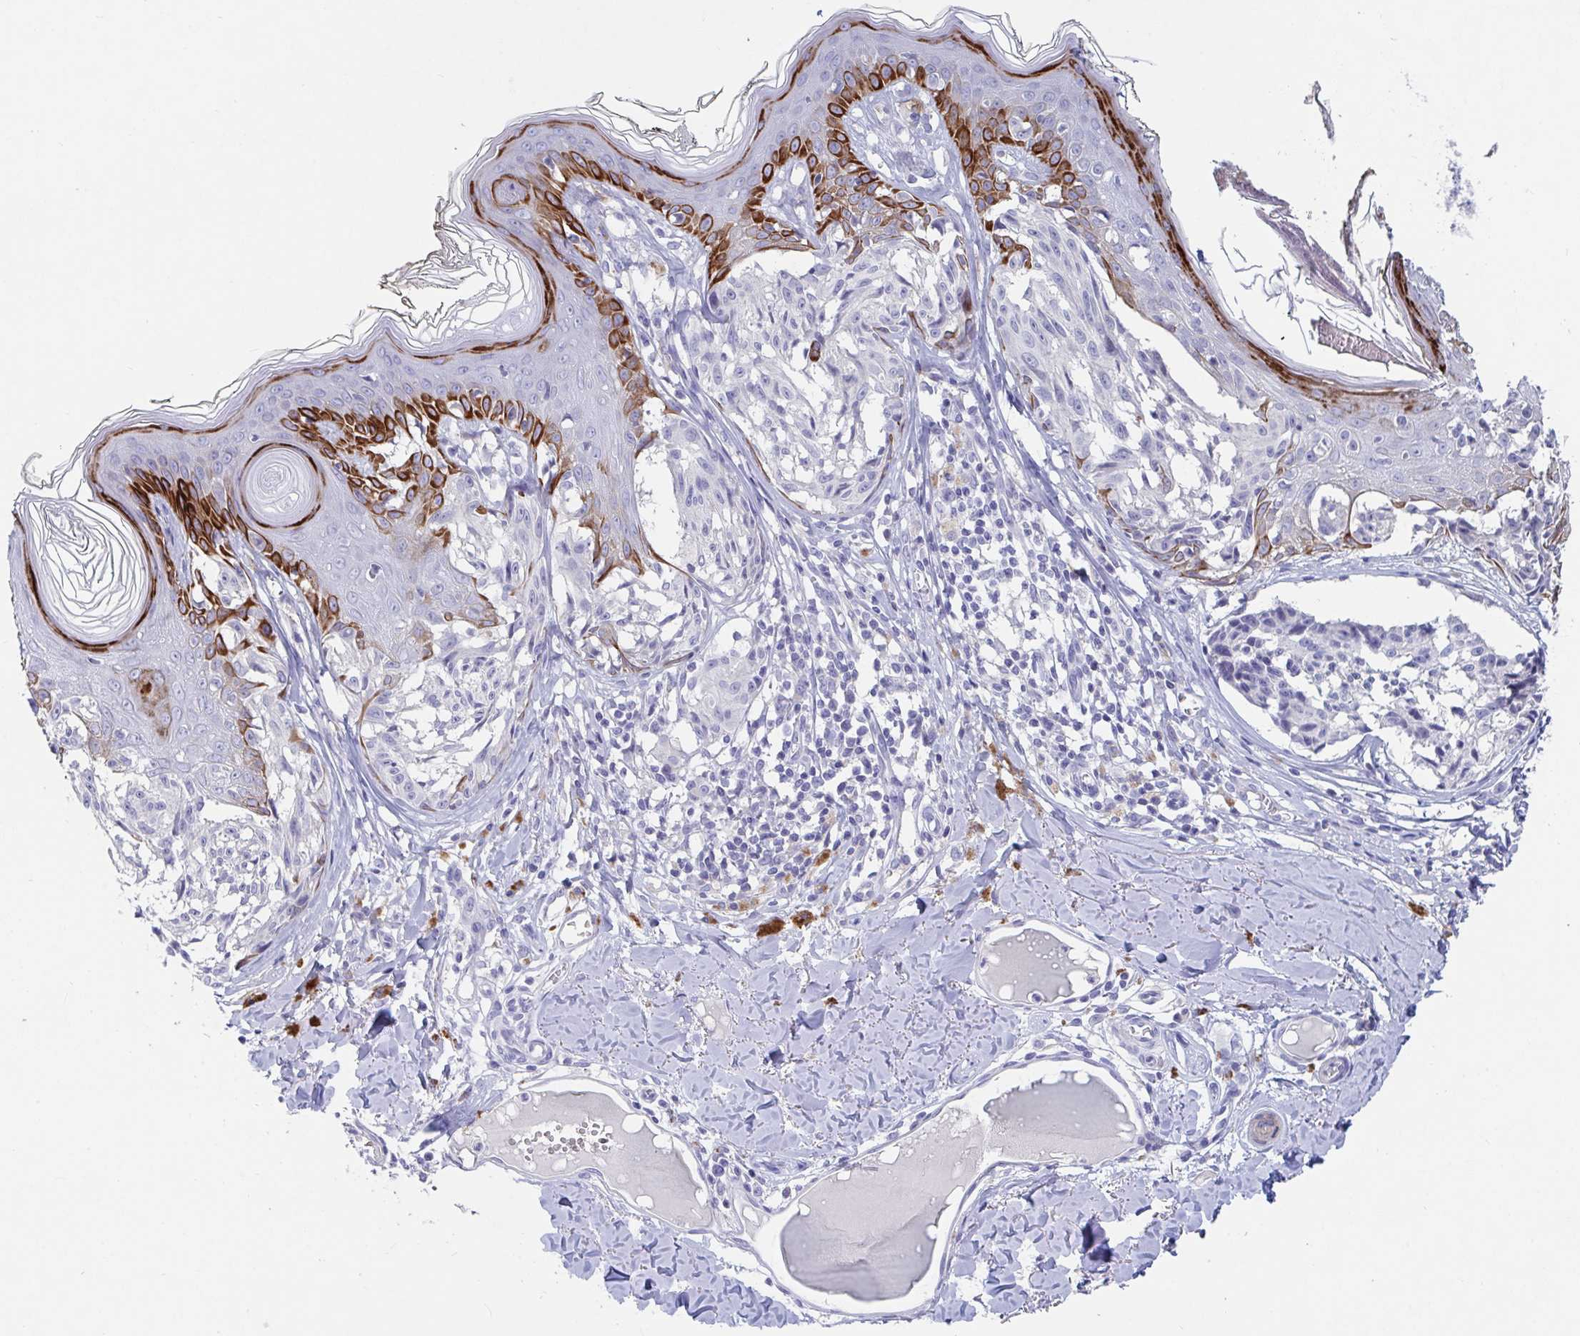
{"staining": {"intensity": "negative", "quantity": "none", "location": "none"}, "tissue": "melanoma", "cell_type": "Tumor cells", "image_type": "cancer", "snomed": [{"axis": "morphology", "description": "Malignant melanoma, NOS"}, {"axis": "topography", "description": "Skin"}], "caption": "Melanoma stained for a protein using IHC shows no expression tumor cells.", "gene": "ZNF561", "patient": {"sex": "female", "age": 43}}